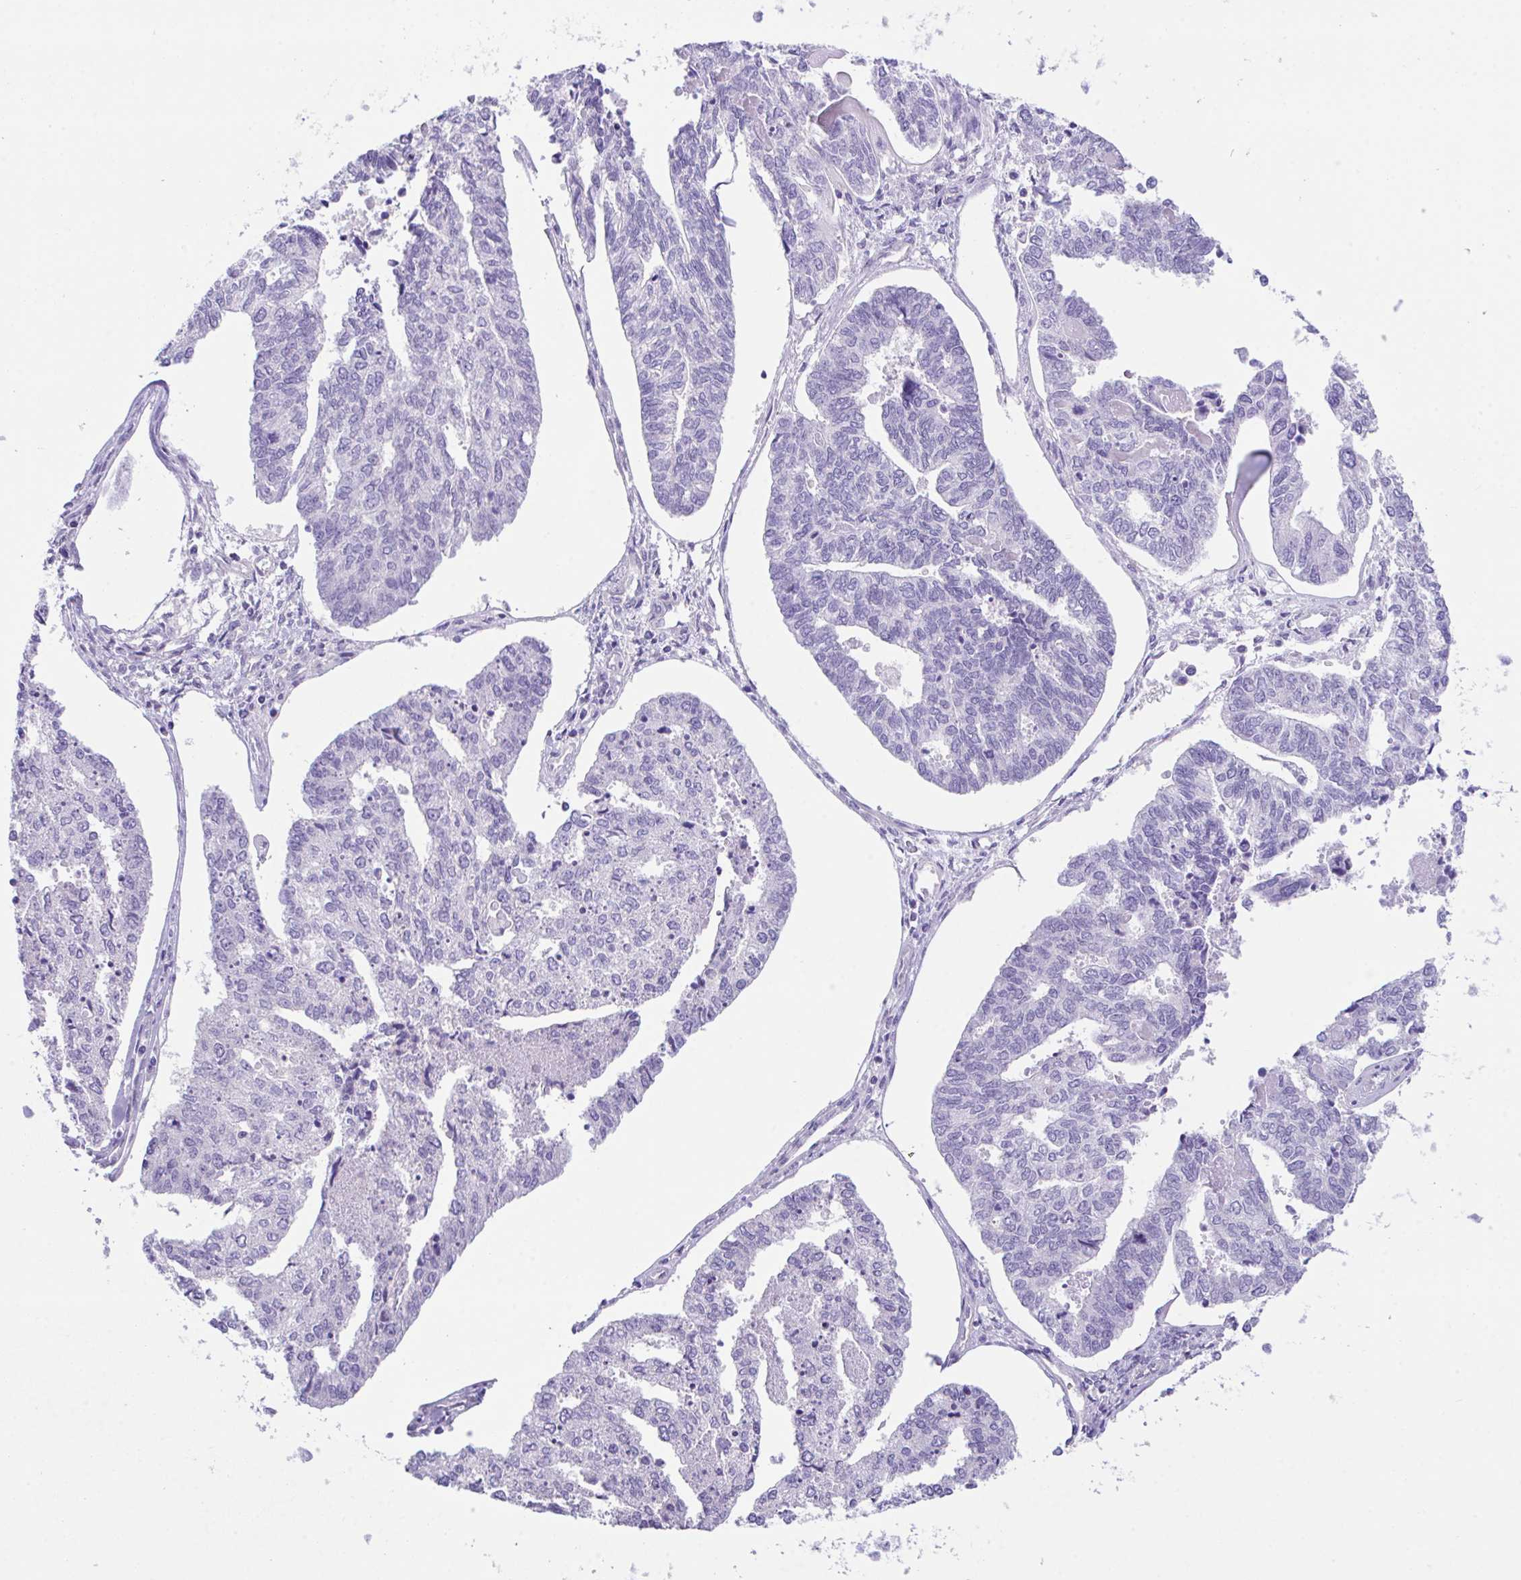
{"staining": {"intensity": "negative", "quantity": "none", "location": "none"}, "tissue": "endometrial cancer", "cell_type": "Tumor cells", "image_type": "cancer", "snomed": [{"axis": "morphology", "description": "Adenocarcinoma, NOS"}, {"axis": "topography", "description": "Endometrium"}], "caption": "Tumor cells show no significant staining in adenocarcinoma (endometrial).", "gene": "HACD4", "patient": {"sex": "female", "age": 73}}